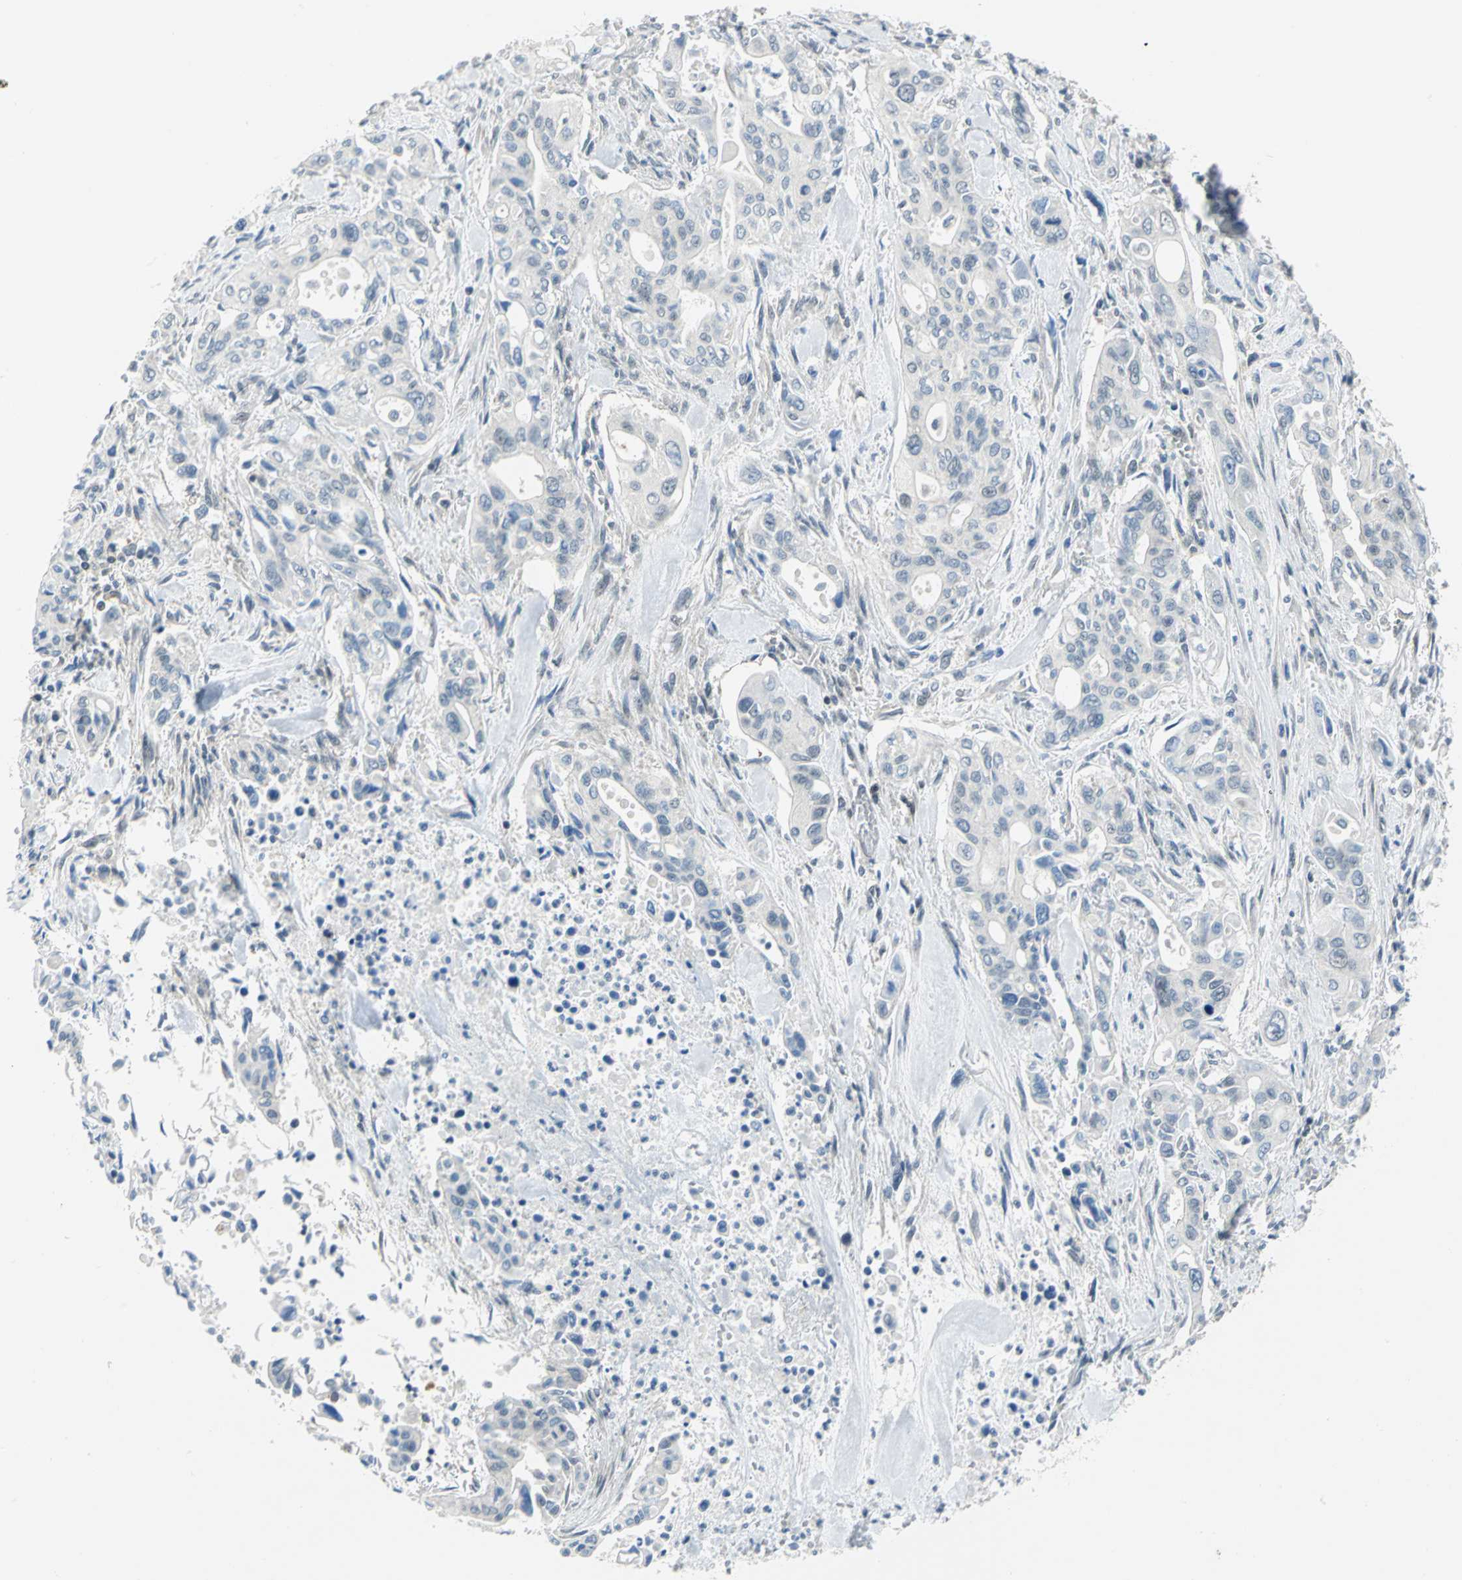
{"staining": {"intensity": "negative", "quantity": "none", "location": "none"}, "tissue": "pancreatic cancer", "cell_type": "Tumor cells", "image_type": "cancer", "snomed": [{"axis": "morphology", "description": "Adenocarcinoma, NOS"}, {"axis": "topography", "description": "Pancreas"}], "caption": "IHC micrograph of neoplastic tissue: pancreatic adenocarcinoma stained with DAB shows no significant protein staining in tumor cells. (Stains: DAB immunohistochemistry (IHC) with hematoxylin counter stain, Microscopy: brightfield microscopy at high magnification).", "gene": "PIN1", "patient": {"sex": "male", "age": 77}}